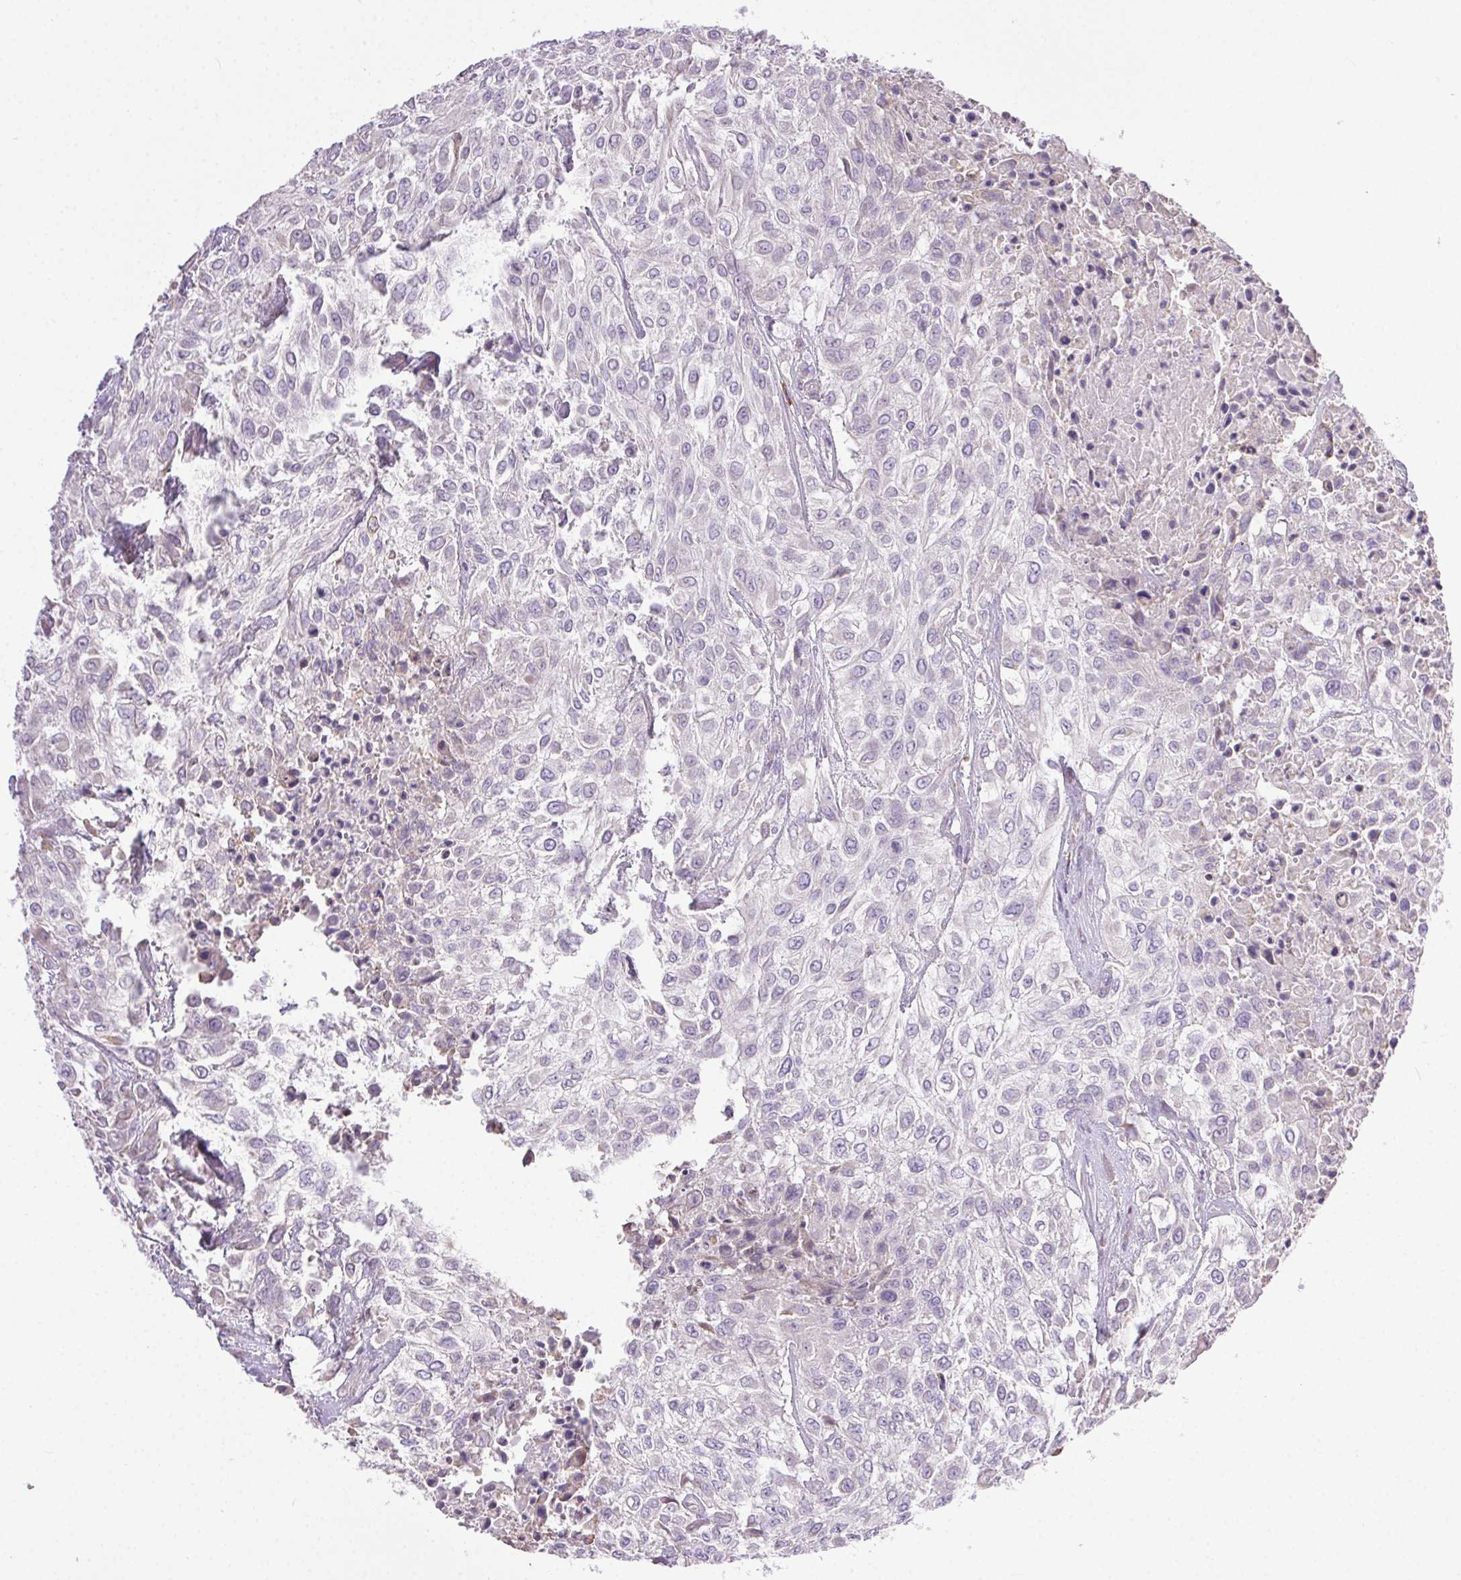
{"staining": {"intensity": "negative", "quantity": "none", "location": "none"}, "tissue": "urothelial cancer", "cell_type": "Tumor cells", "image_type": "cancer", "snomed": [{"axis": "morphology", "description": "Urothelial carcinoma, High grade"}, {"axis": "topography", "description": "Urinary bladder"}], "caption": "An image of human urothelial cancer is negative for staining in tumor cells. (Brightfield microscopy of DAB (3,3'-diaminobenzidine) immunohistochemistry at high magnification).", "gene": "SNX31", "patient": {"sex": "male", "age": 57}}